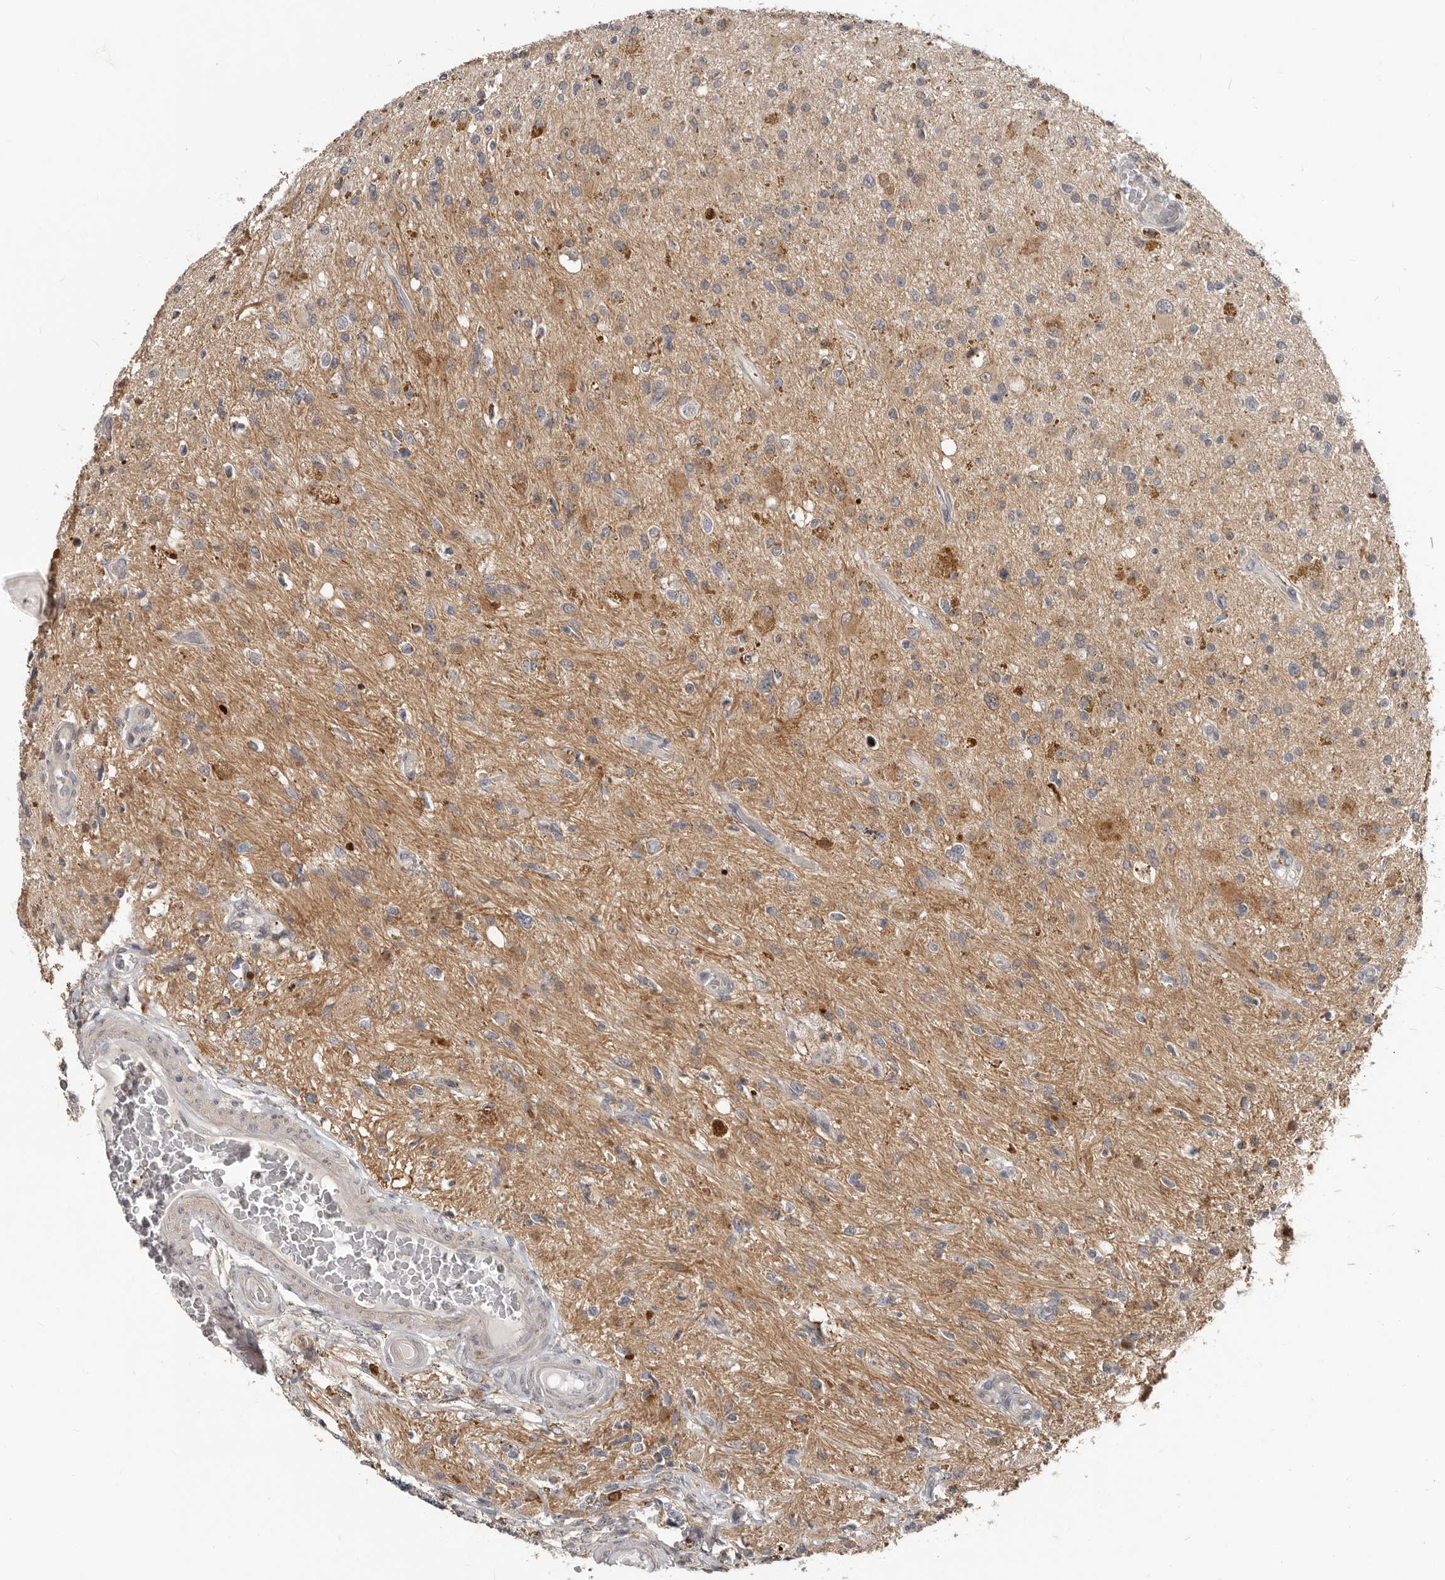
{"staining": {"intensity": "weak", "quantity": "<25%", "location": "cytoplasmic/membranous"}, "tissue": "glioma", "cell_type": "Tumor cells", "image_type": "cancer", "snomed": [{"axis": "morphology", "description": "Glioma, malignant, High grade"}, {"axis": "topography", "description": "Brain"}], "caption": "Malignant high-grade glioma was stained to show a protein in brown. There is no significant positivity in tumor cells. (DAB (3,3'-diaminobenzidine) IHC visualized using brightfield microscopy, high magnification).", "gene": "APOL6", "patient": {"sex": "male", "age": 33}}